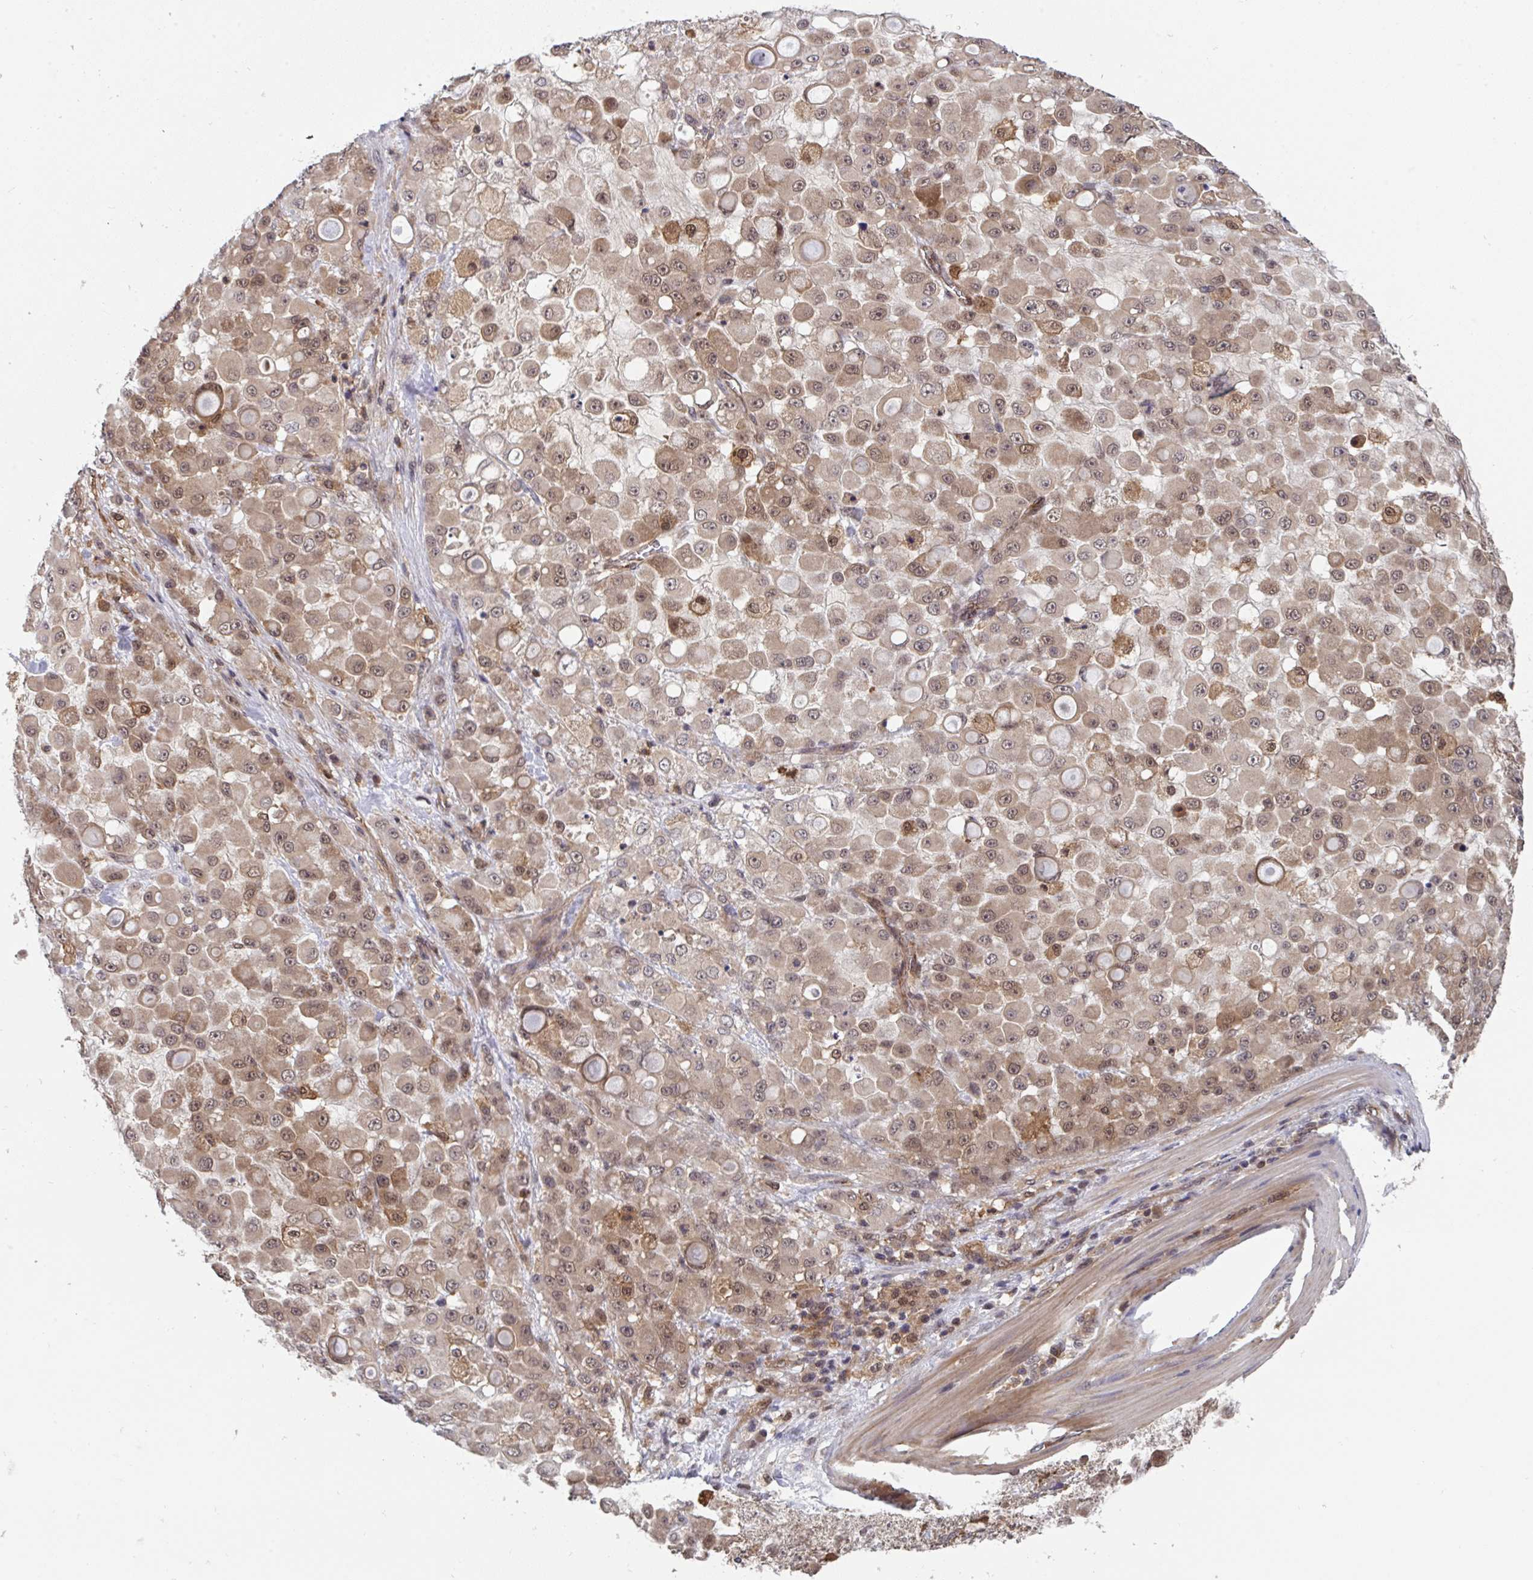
{"staining": {"intensity": "weak", "quantity": ">75%", "location": "cytoplasmic/membranous,nuclear"}, "tissue": "stomach cancer", "cell_type": "Tumor cells", "image_type": "cancer", "snomed": [{"axis": "morphology", "description": "Adenocarcinoma, NOS"}, {"axis": "topography", "description": "Stomach"}], "caption": "Stomach adenocarcinoma stained with a protein marker displays weak staining in tumor cells.", "gene": "TIGAR", "patient": {"sex": "female", "age": 76}}